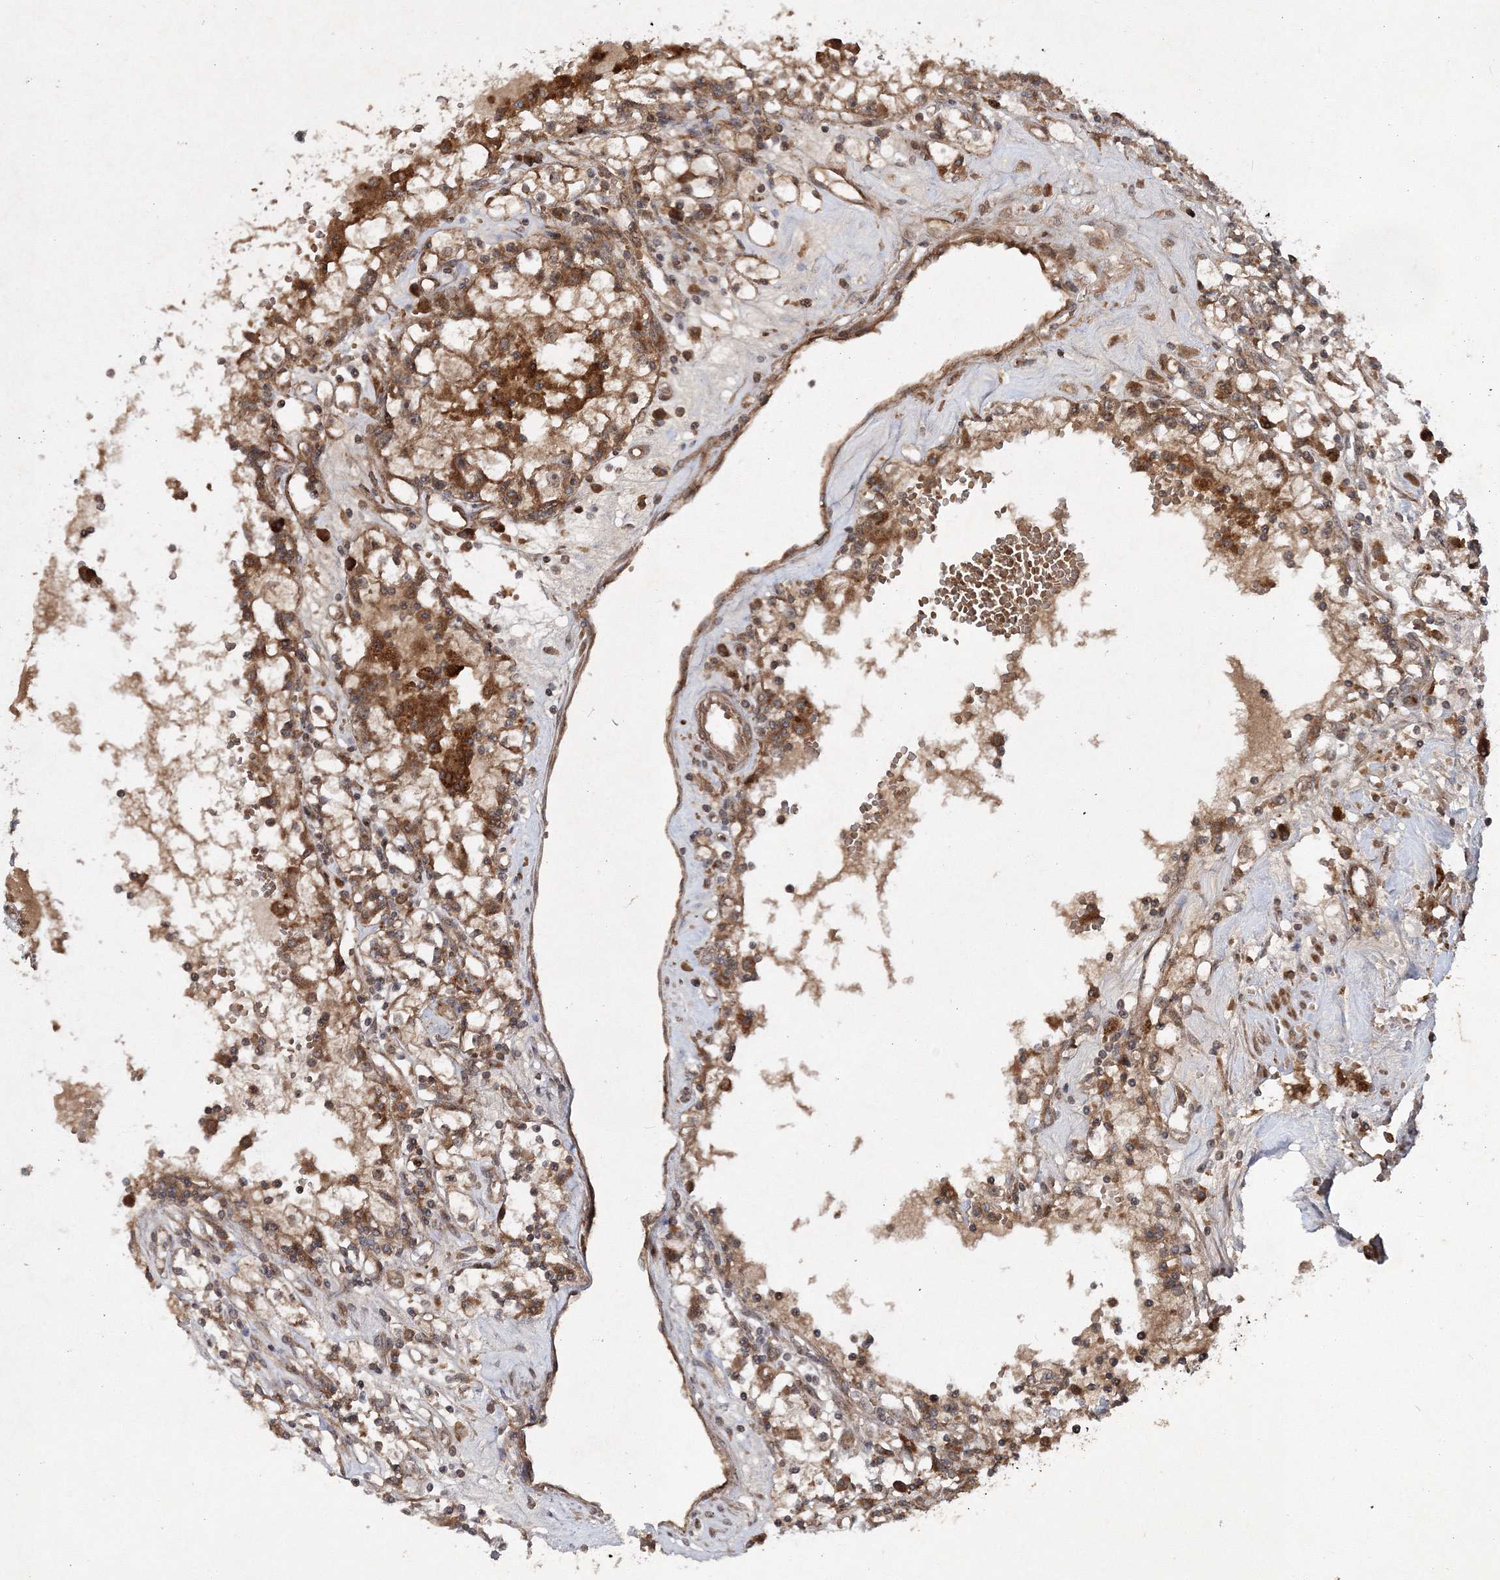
{"staining": {"intensity": "strong", "quantity": "25%-75%", "location": "cytoplasmic/membranous,nuclear"}, "tissue": "renal cancer", "cell_type": "Tumor cells", "image_type": "cancer", "snomed": [{"axis": "morphology", "description": "Adenocarcinoma, NOS"}, {"axis": "topography", "description": "Kidney"}], "caption": "Brown immunohistochemical staining in human renal cancer (adenocarcinoma) demonstrates strong cytoplasmic/membranous and nuclear expression in approximately 25%-75% of tumor cells.", "gene": "DNAJC13", "patient": {"sex": "male", "age": 56}}